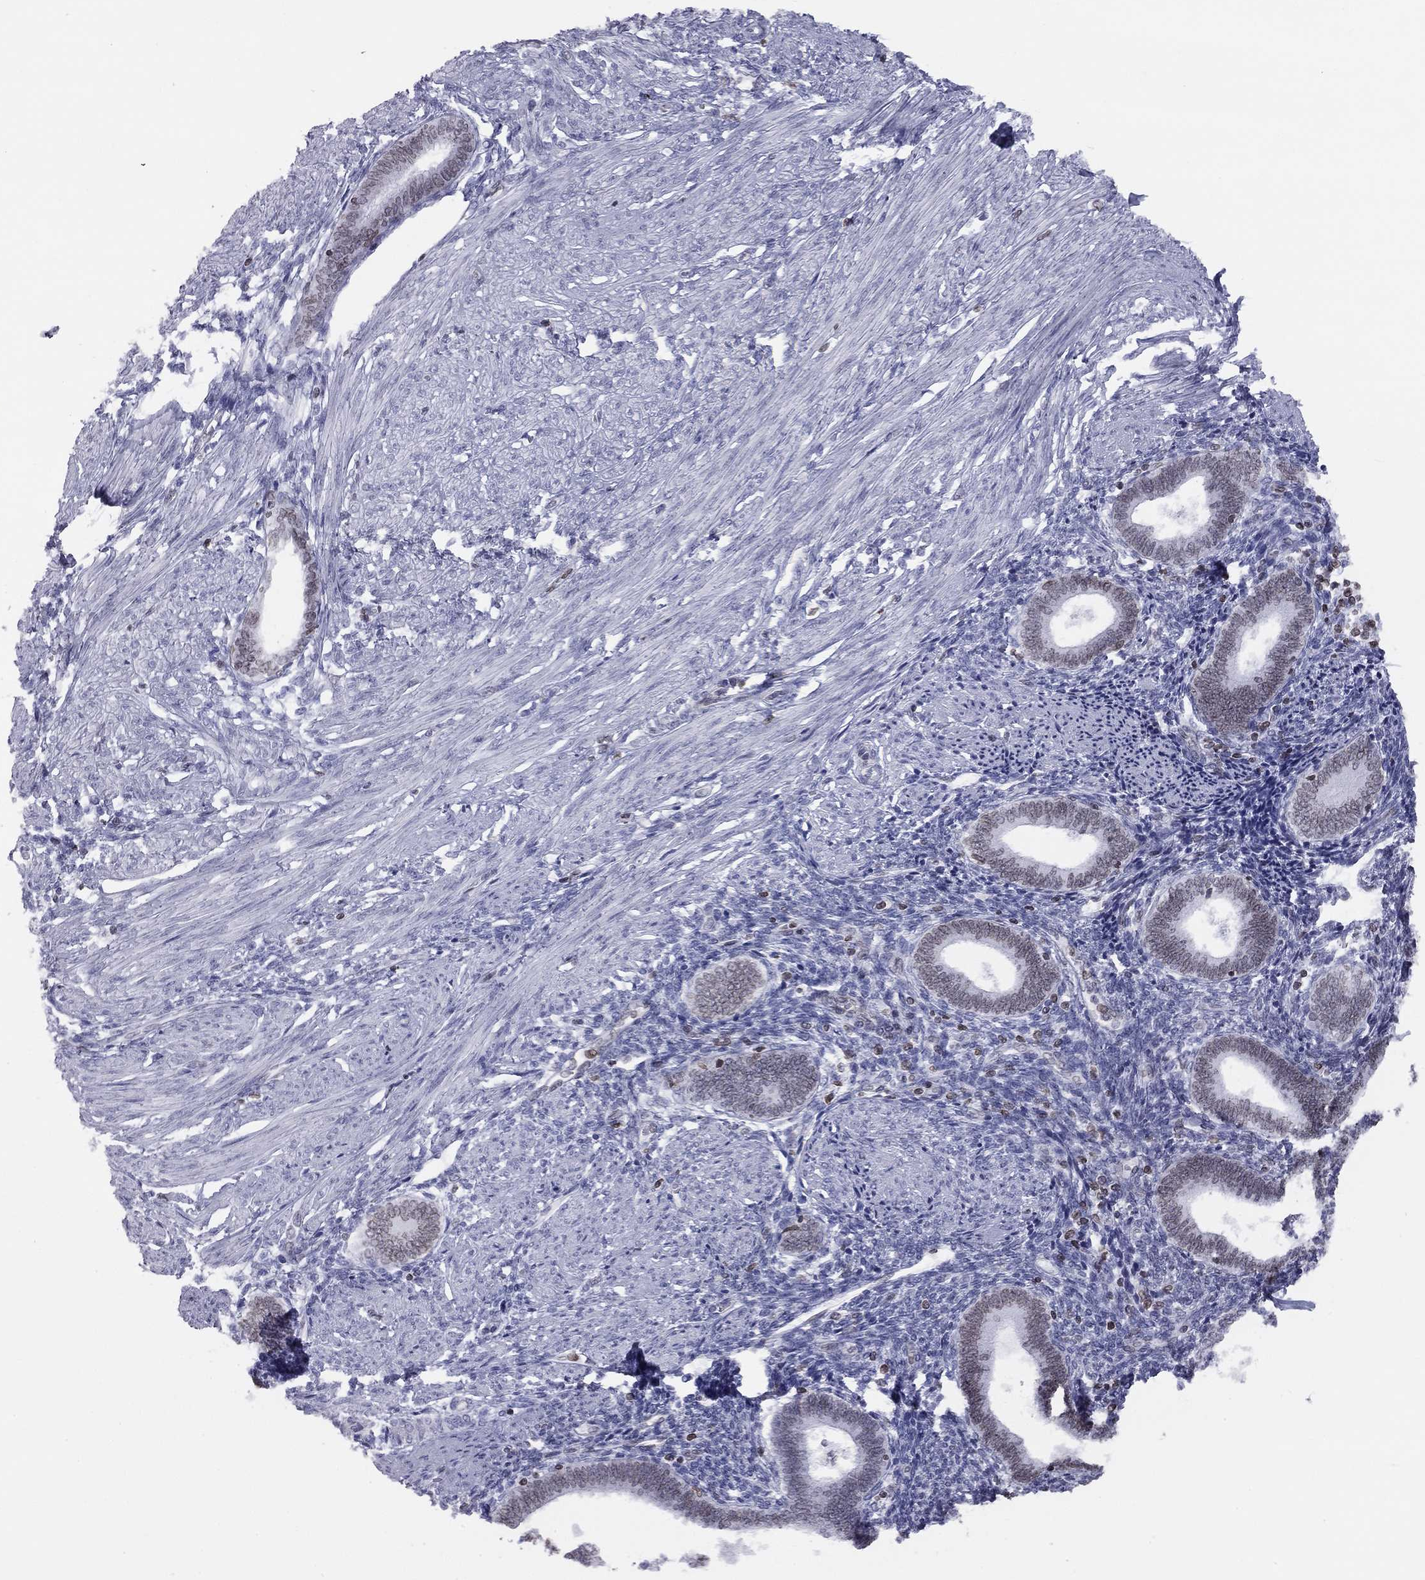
{"staining": {"intensity": "negative", "quantity": "none", "location": "none"}, "tissue": "endometrium", "cell_type": "Cells in endometrial stroma", "image_type": "normal", "snomed": [{"axis": "morphology", "description": "Normal tissue, NOS"}, {"axis": "topography", "description": "Endometrium"}], "caption": "Immunohistochemistry (IHC) of normal human endometrium shows no positivity in cells in endometrial stroma.", "gene": "ESPL1", "patient": {"sex": "female", "age": 42}}